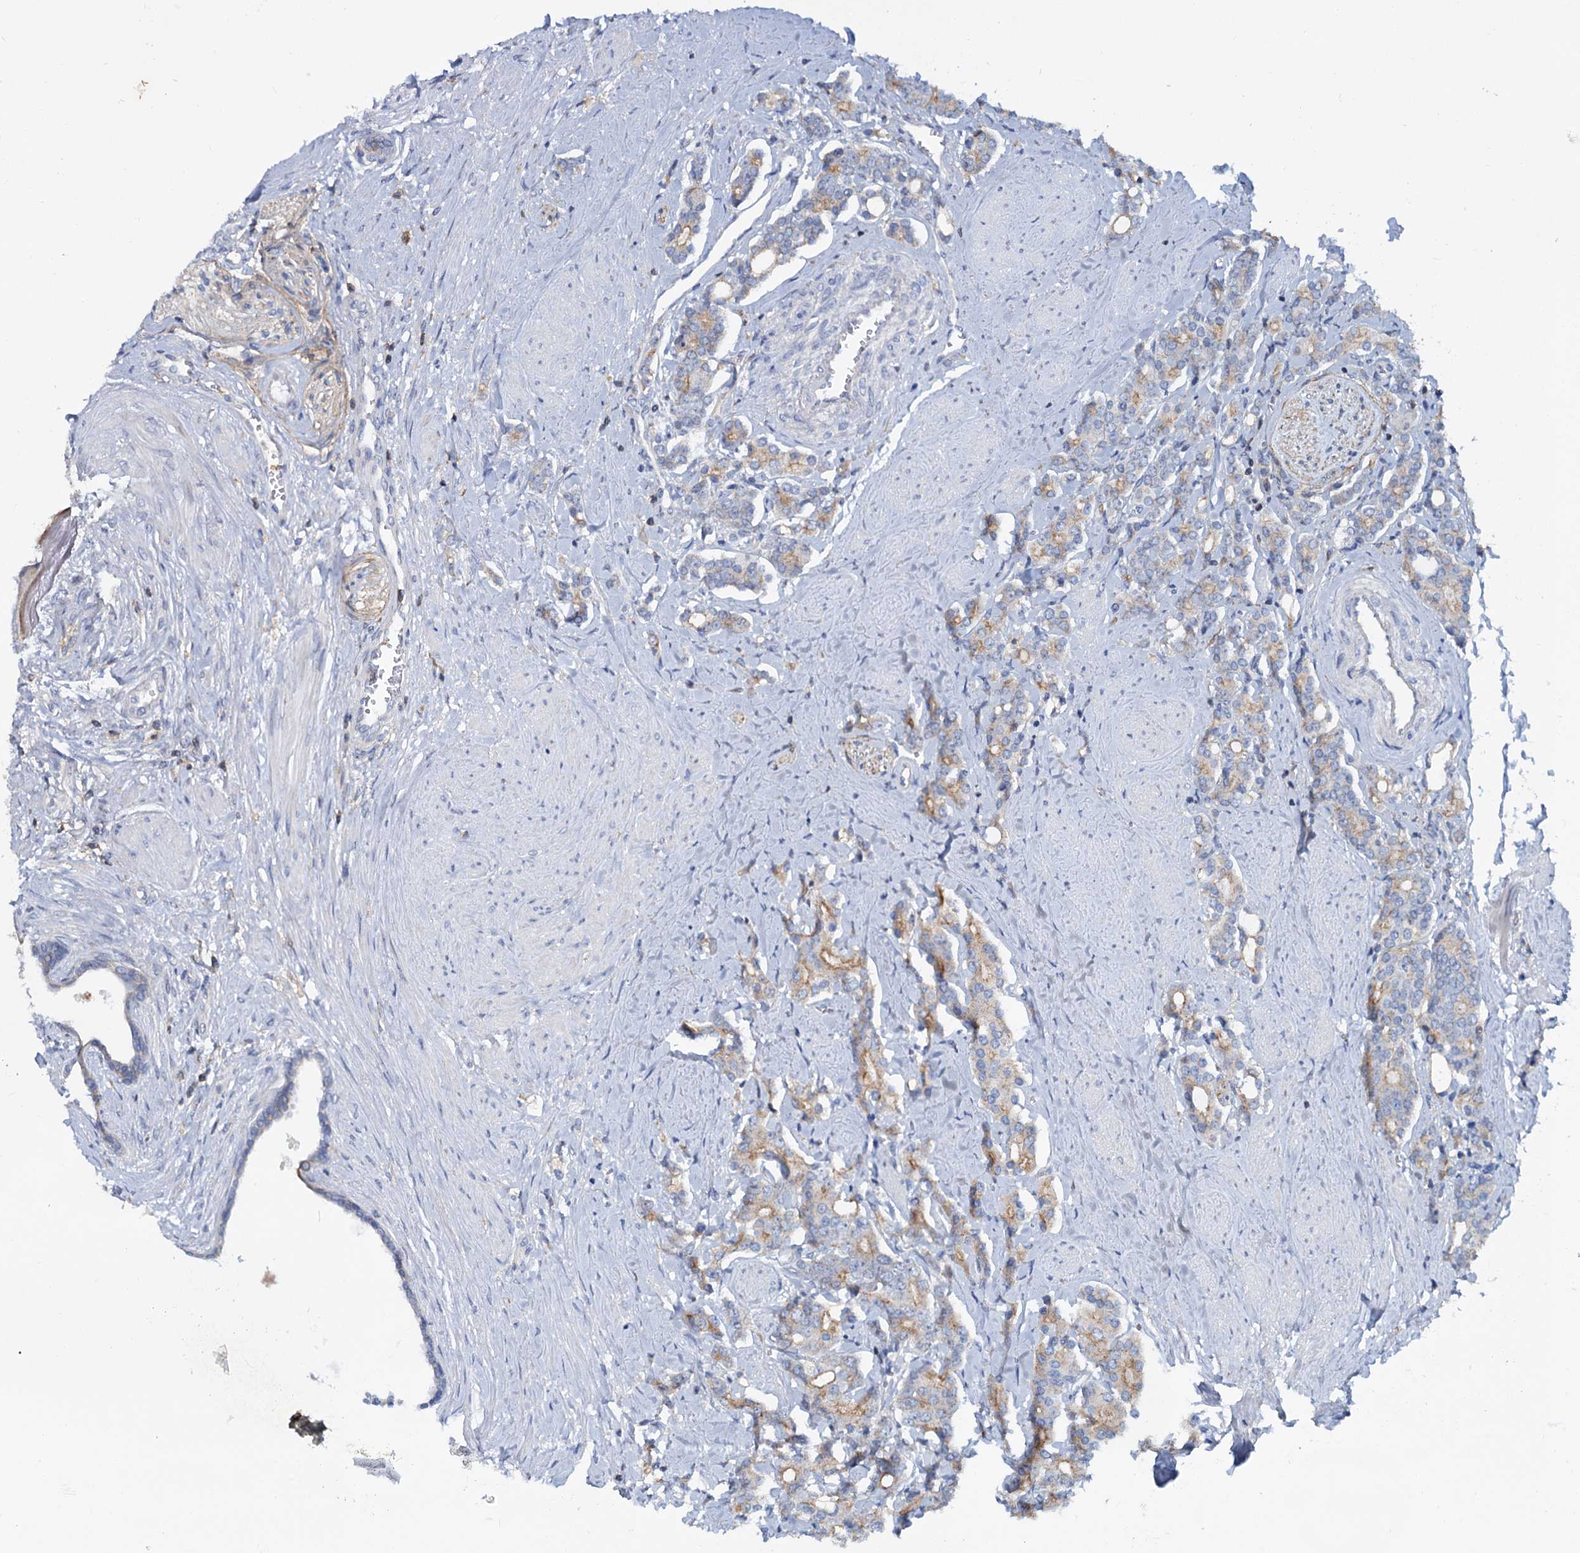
{"staining": {"intensity": "moderate", "quantity": "25%-75%", "location": "cytoplasmic/membranous"}, "tissue": "prostate cancer", "cell_type": "Tumor cells", "image_type": "cancer", "snomed": [{"axis": "morphology", "description": "Adenocarcinoma, High grade"}, {"axis": "topography", "description": "Prostate"}], "caption": "Prostate cancer (high-grade adenocarcinoma) tissue shows moderate cytoplasmic/membranous positivity in about 25%-75% of tumor cells, visualized by immunohistochemistry.", "gene": "LRCH4", "patient": {"sex": "male", "age": 62}}